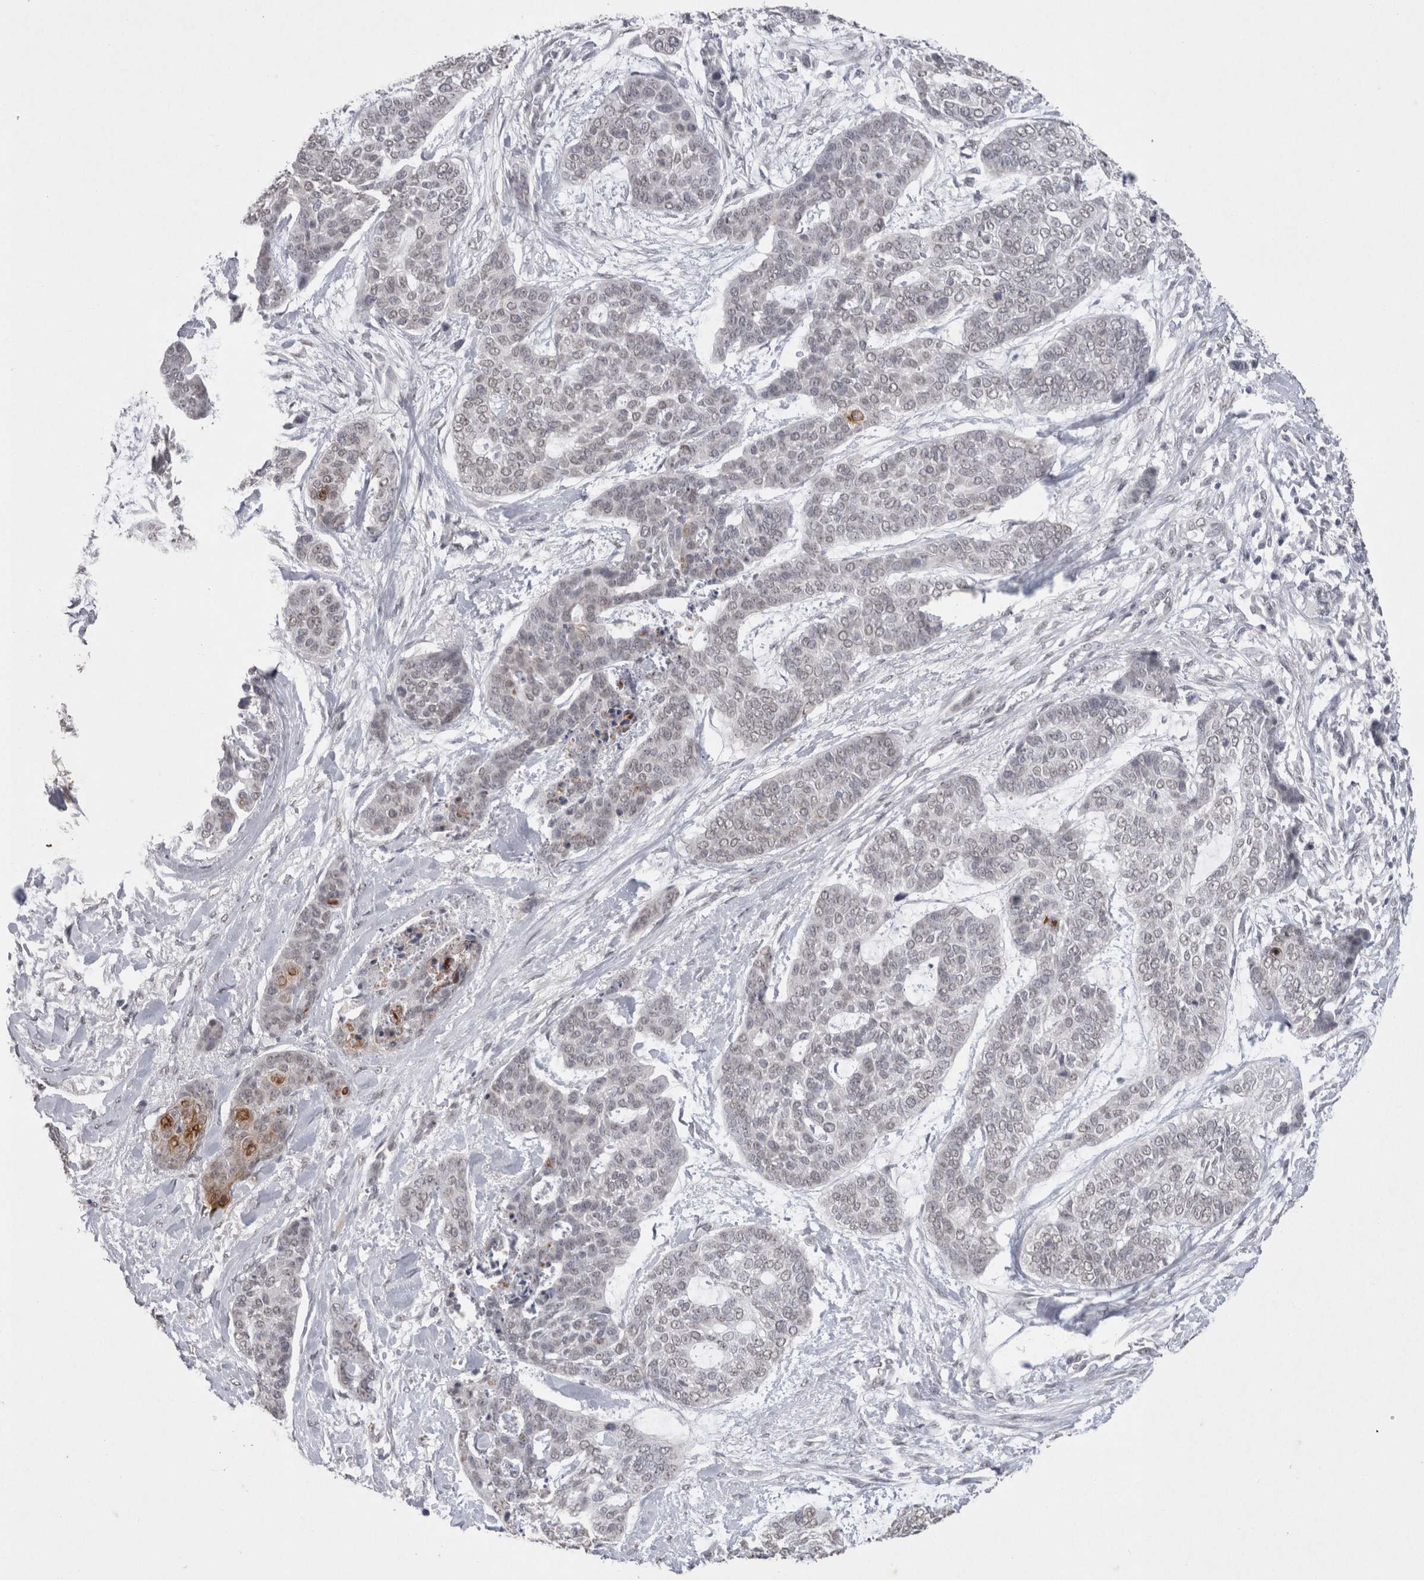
{"staining": {"intensity": "negative", "quantity": "none", "location": "none"}, "tissue": "skin cancer", "cell_type": "Tumor cells", "image_type": "cancer", "snomed": [{"axis": "morphology", "description": "Basal cell carcinoma"}, {"axis": "topography", "description": "Skin"}], "caption": "This is an immunohistochemistry micrograph of human skin cancer. There is no expression in tumor cells.", "gene": "DDX4", "patient": {"sex": "female", "age": 64}}